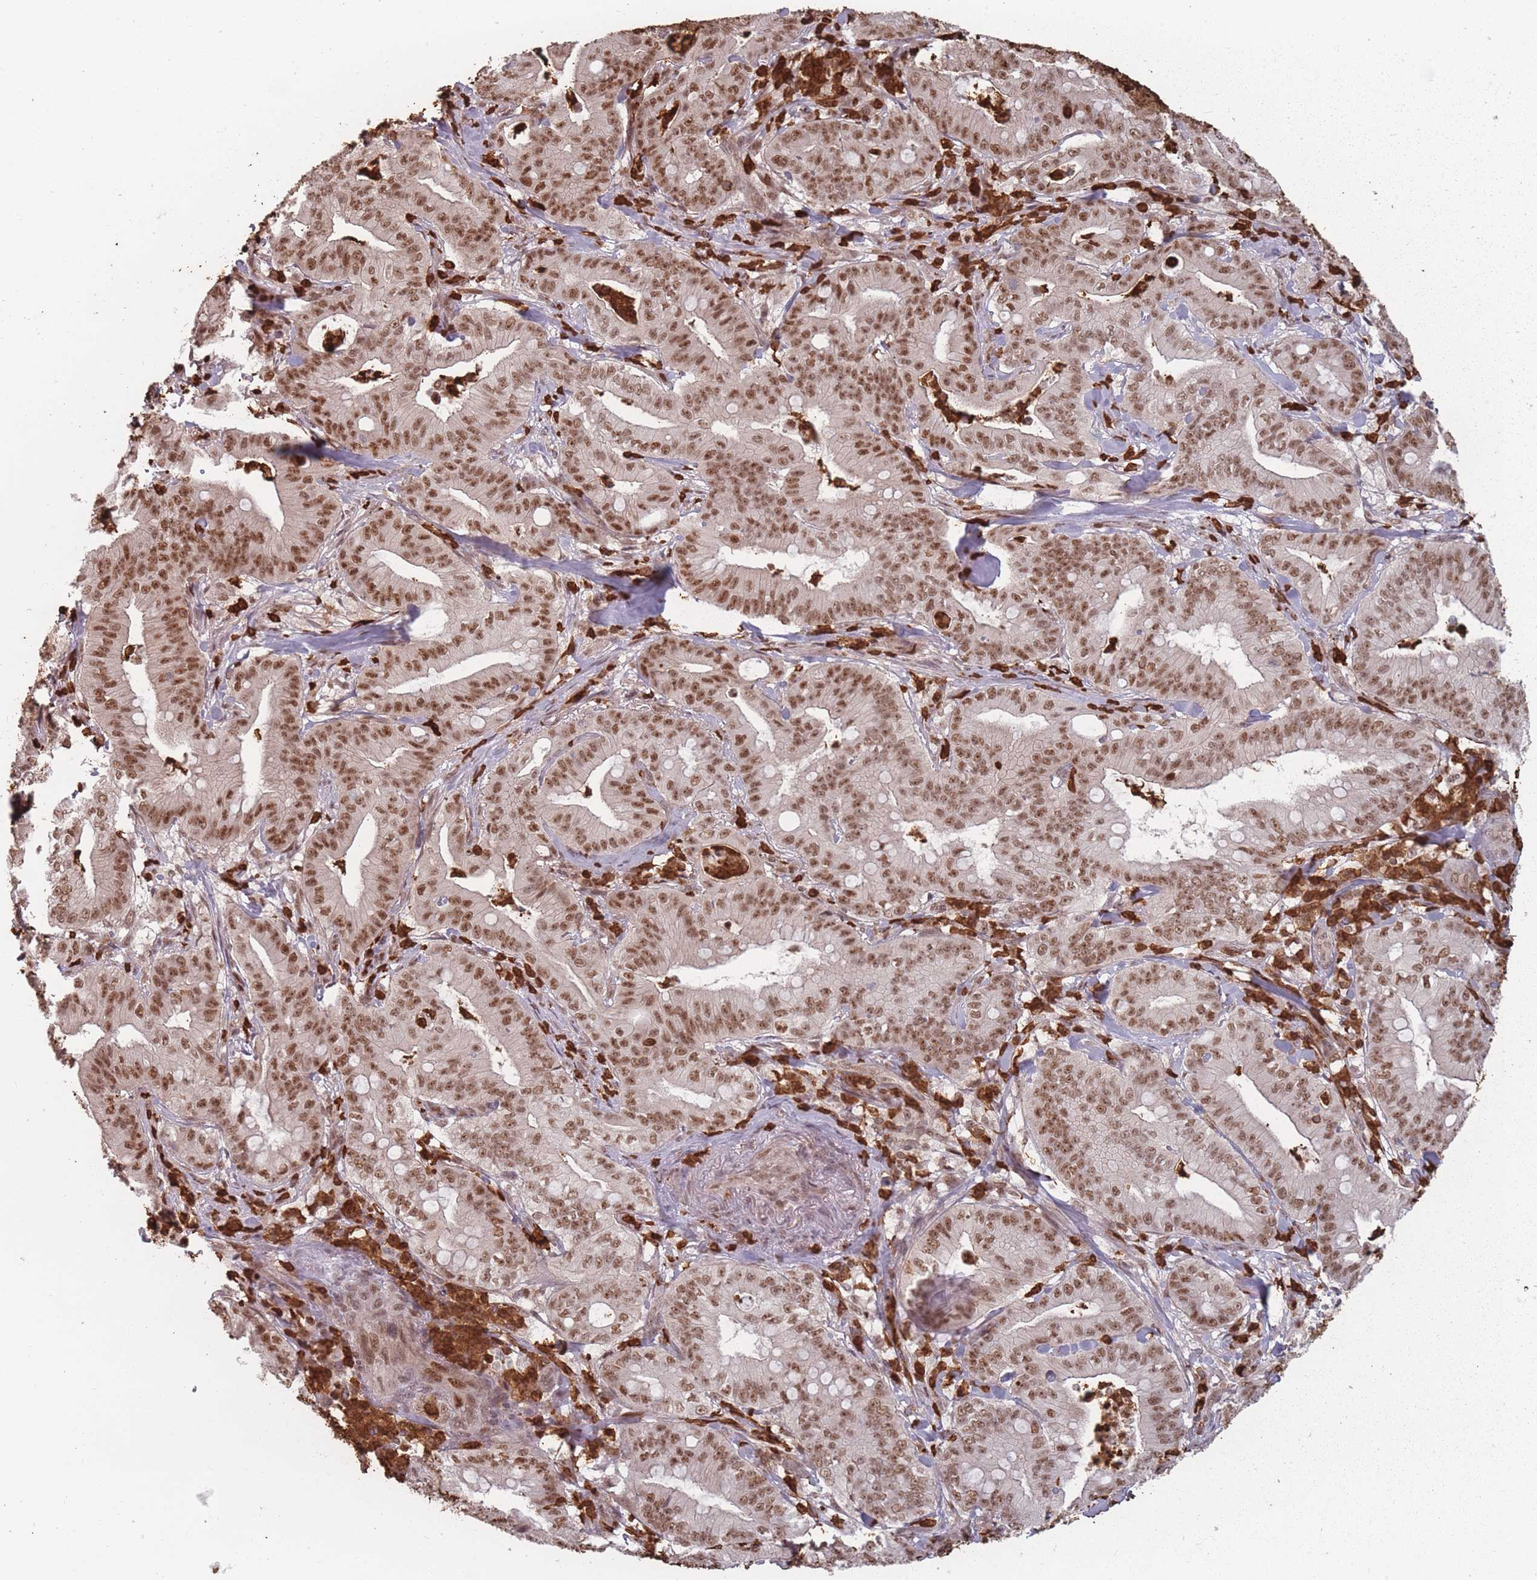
{"staining": {"intensity": "moderate", "quantity": ">75%", "location": "nuclear"}, "tissue": "pancreatic cancer", "cell_type": "Tumor cells", "image_type": "cancer", "snomed": [{"axis": "morphology", "description": "Adenocarcinoma, NOS"}, {"axis": "topography", "description": "Pancreas"}], "caption": "Human pancreatic adenocarcinoma stained with a brown dye exhibits moderate nuclear positive positivity in about >75% of tumor cells.", "gene": "WDR55", "patient": {"sex": "male", "age": 71}}